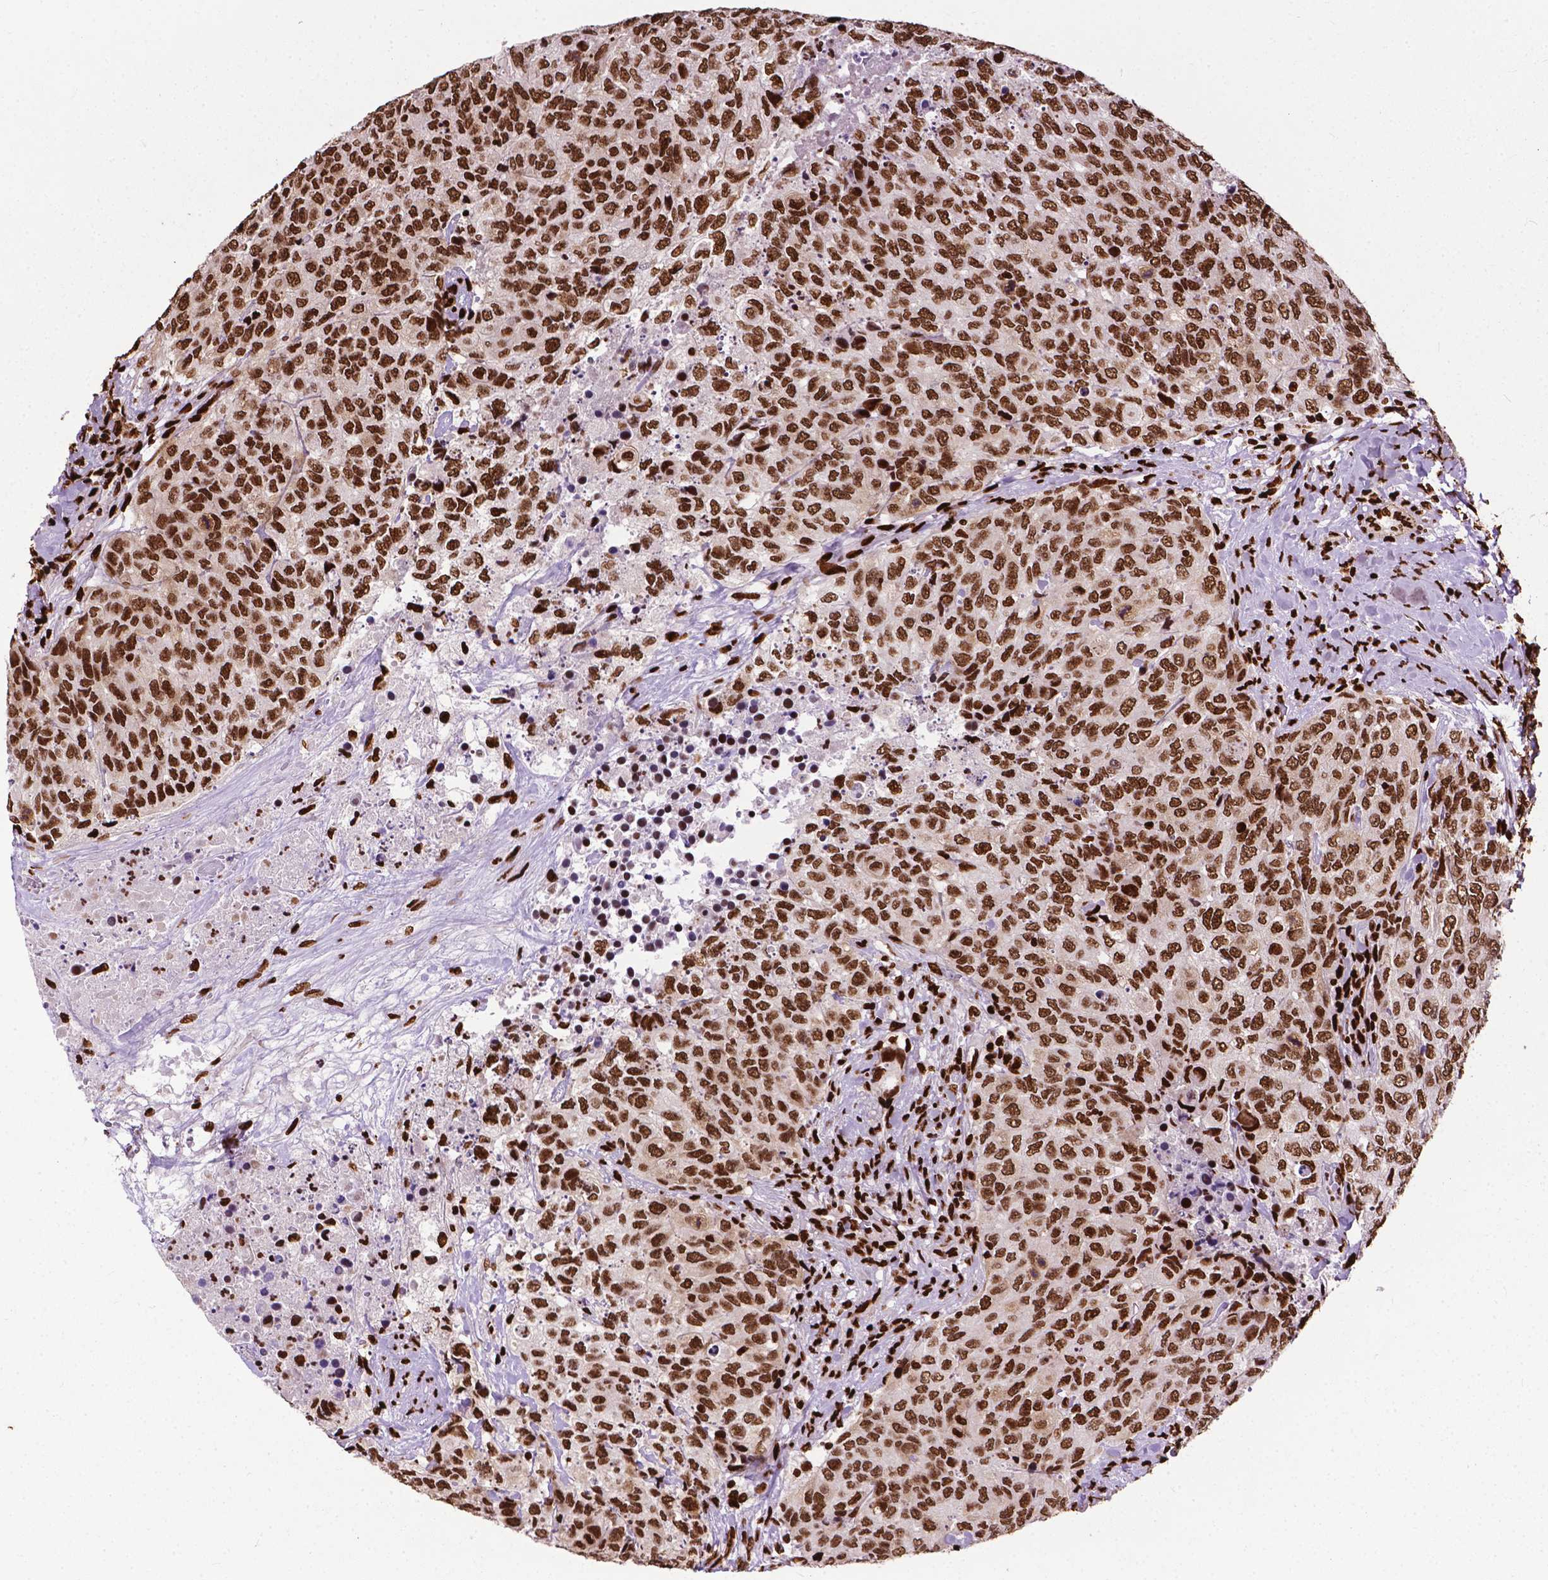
{"staining": {"intensity": "strong", "quantity": ">75%", "location": "nuclear"}, "tissue": "urothelial cancer", "cell_type": "Tumor cells", "image_type": "cancer", "snomed": [{"axis": "morphology", "description": "Urothelial carcinoma, High grade"}, {"axis": "topography", "description": "Urinary bladder"}], "caption": "Protein positivity by immunohistochemistry exhibits strong nuclear expression in approximately >75% of tumor cells in high-grade urothelial carcinoma. Using DAB (3,3'-diaminobenzidine) (brown) and hematoxylin (blue) stains, captured at high magnification using brightfield microscopy.", "gene": "SMIM5", "patient": {"sex": "female", "age": 78}}